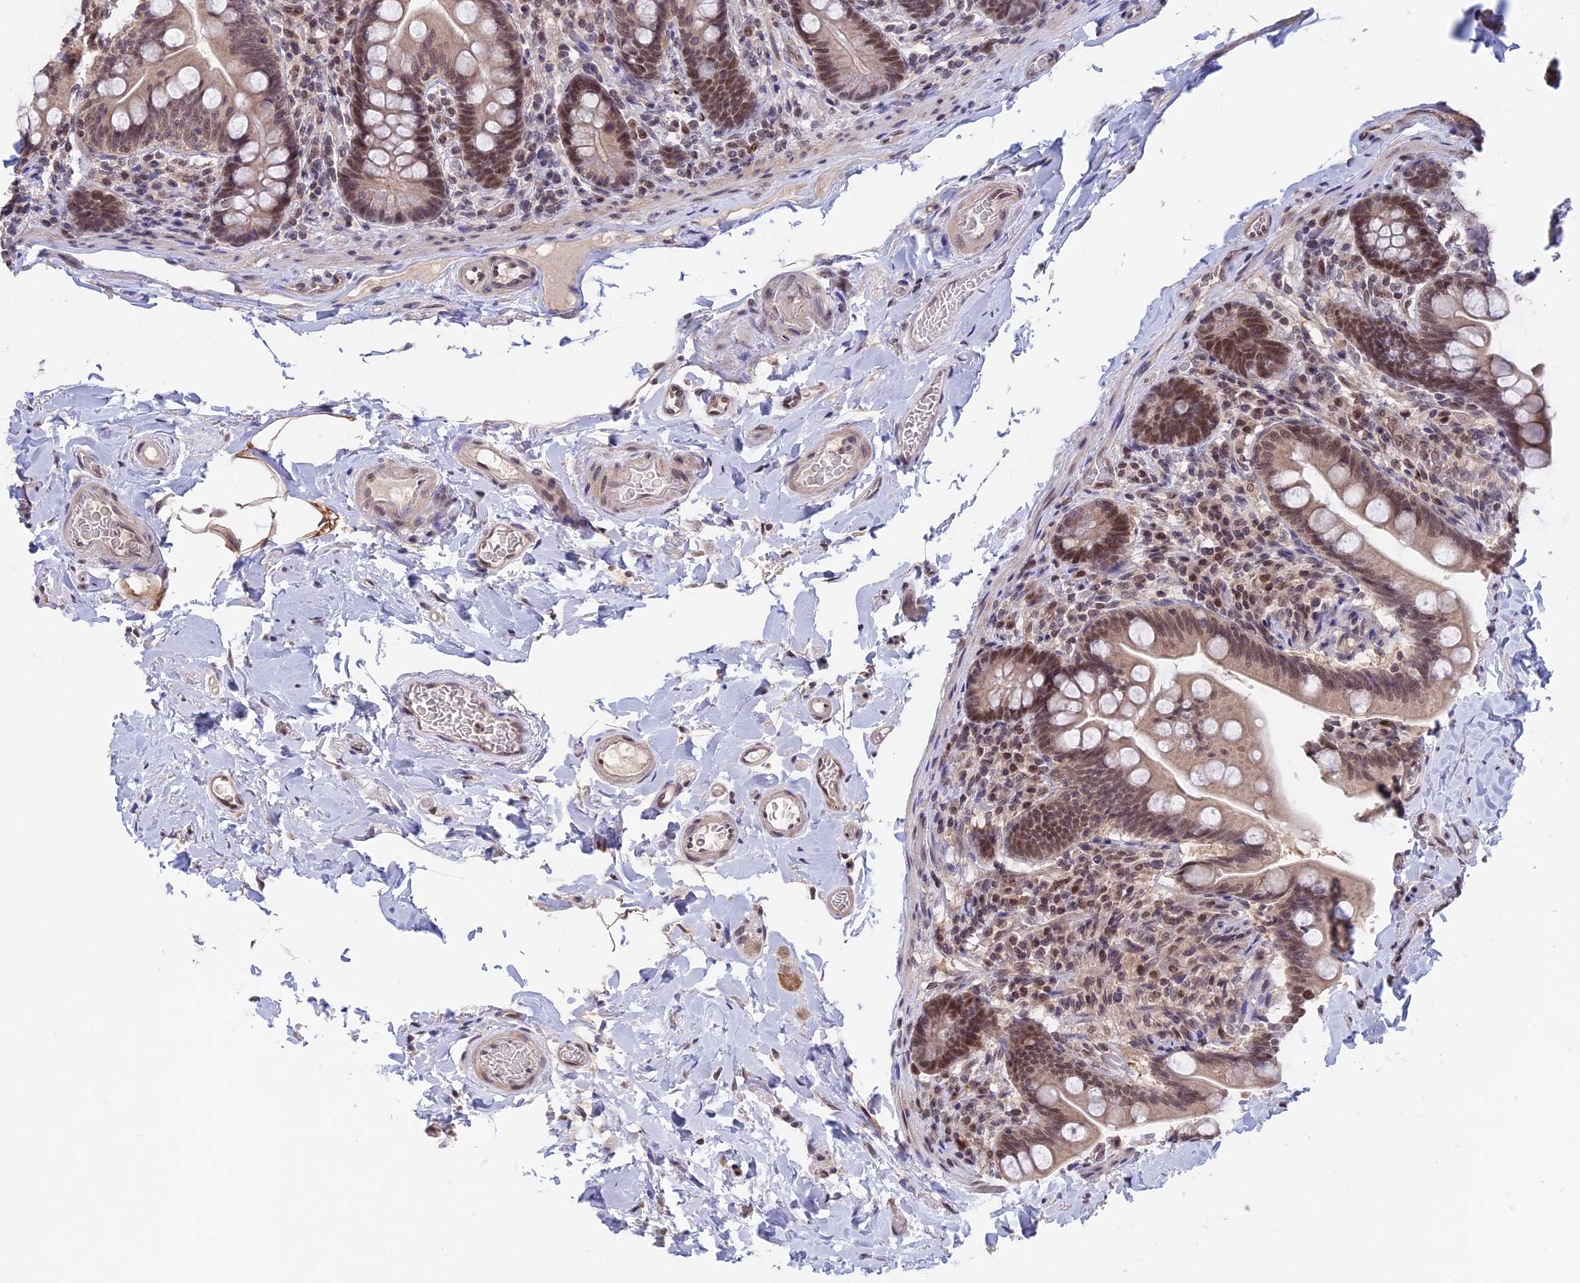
{"staining": {"intensity": "moderate", "quantity": ">75%", "location": "nuclear"}, "tissue": "small intestine", "cell_type": "Glandular cells", "image_type": "normal", "snomed": [{"axis": "morphology", "description": "Normal tissue, NOS"}, {"axis": "topography", "description": "Small intestine"}], "caption": "Protein staining of benign small intestine displays moderate nuclear staining in about >75% of glandular cells. The protein is stained brown, and the nuclei are stained in blue (DAB (3,3'-diaminobenzidine) IHC with brightfield microscopy, high magnification).", "gene": "RFC5", "patient": {"sex": "female", "age": 64}}